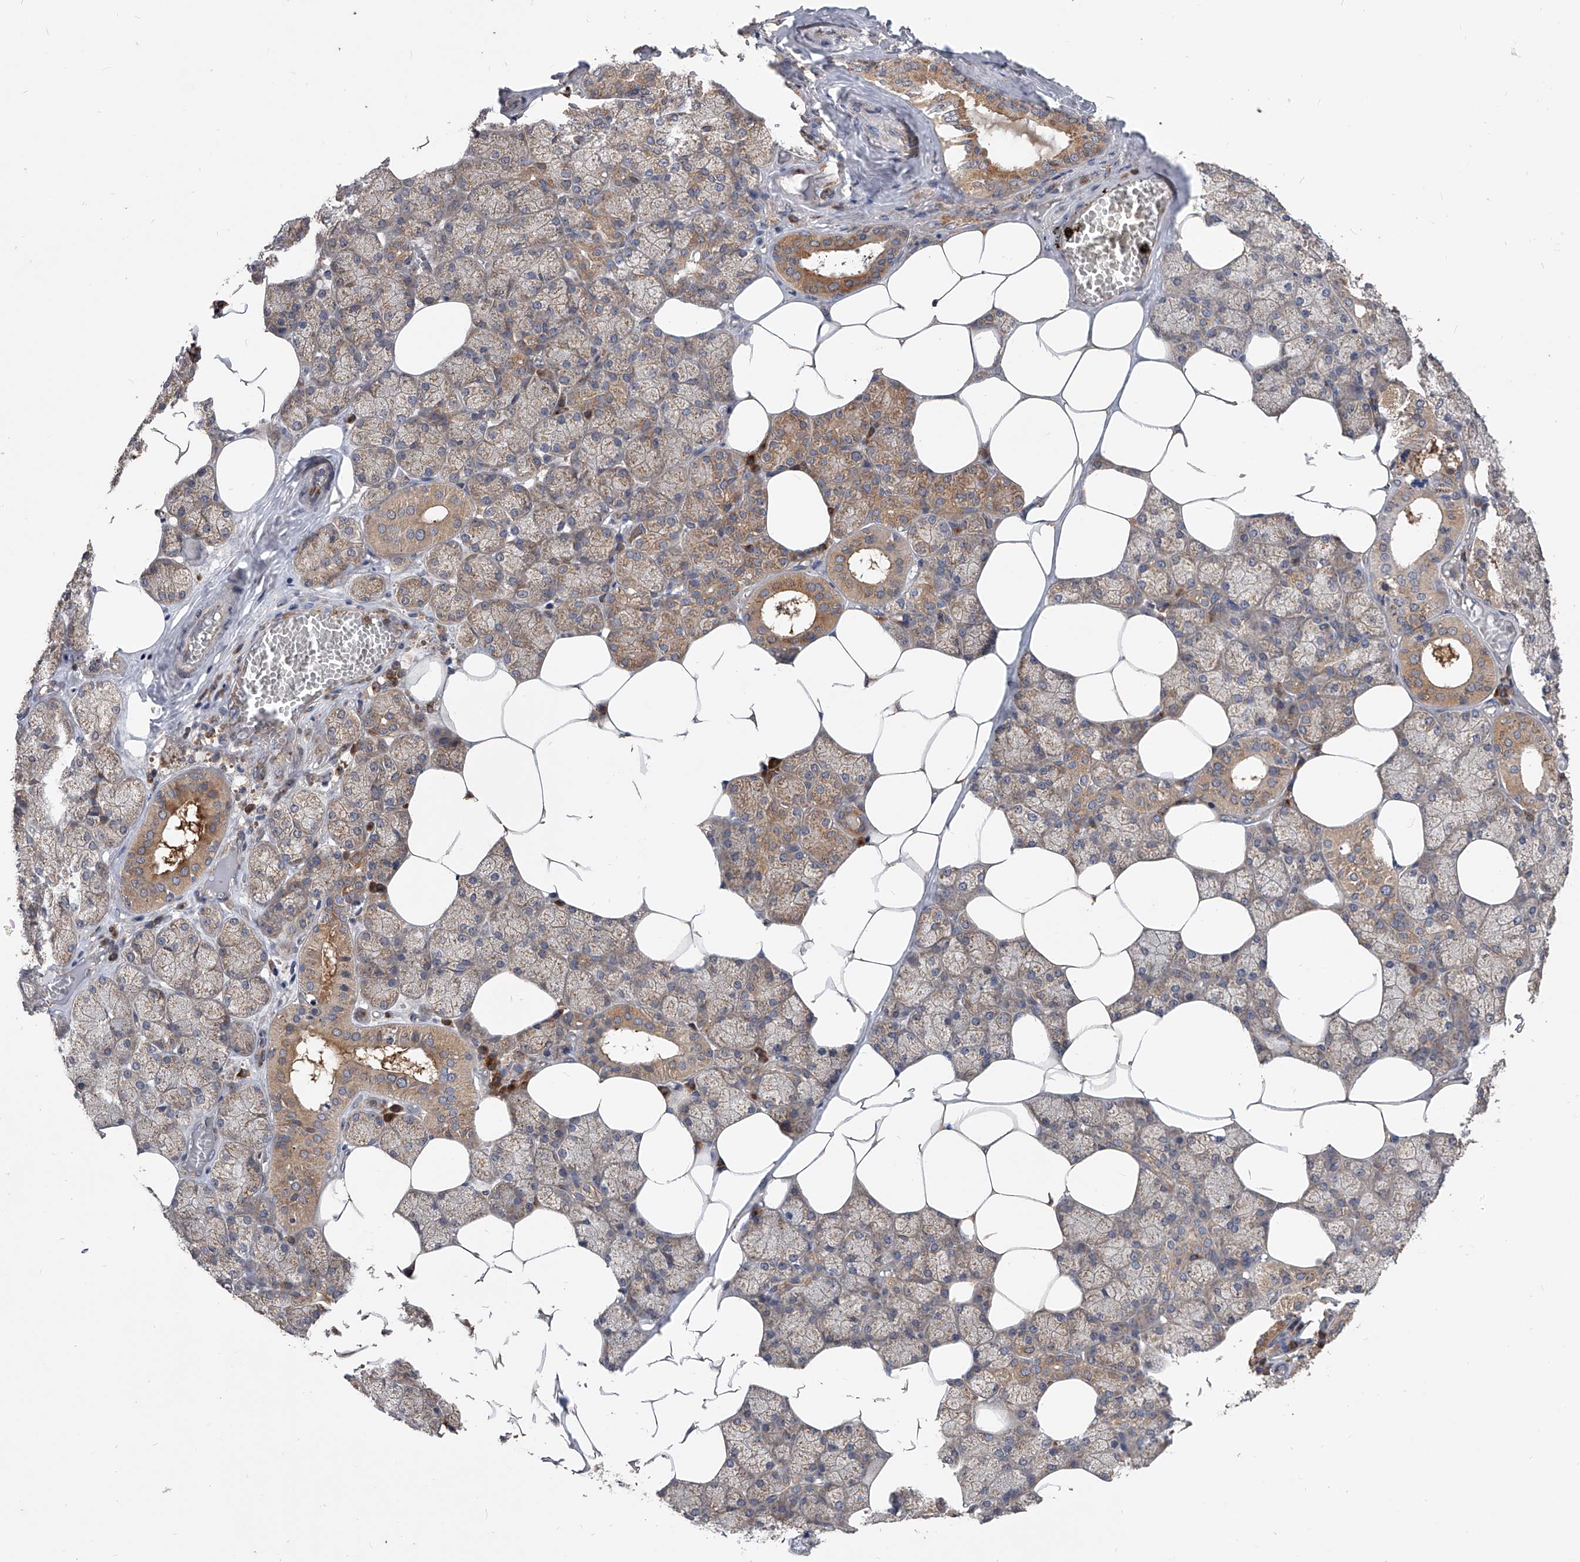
{"staining": {"intensity": "moderate", "quantity": "25%-75%", "location": "cytoplasmic/membranous"}, "tissue": "salivary gland", "cell_type": "Glandular cells", "image_type": "normal", "snomed": [{"axis": "morphology", "description": "Normal tissue, NOS"}, {"axis": "topography", "description": "Salivary gland"}], "caption": "Immunohistochemical staining of benign human salivary gland reveals medium levels of moderate cytoplasmic/membranous expression in approximately 25%-75% of glandular cells.", "gene": "CFAP410", "patient": {"sex": "male", "age": 62}}